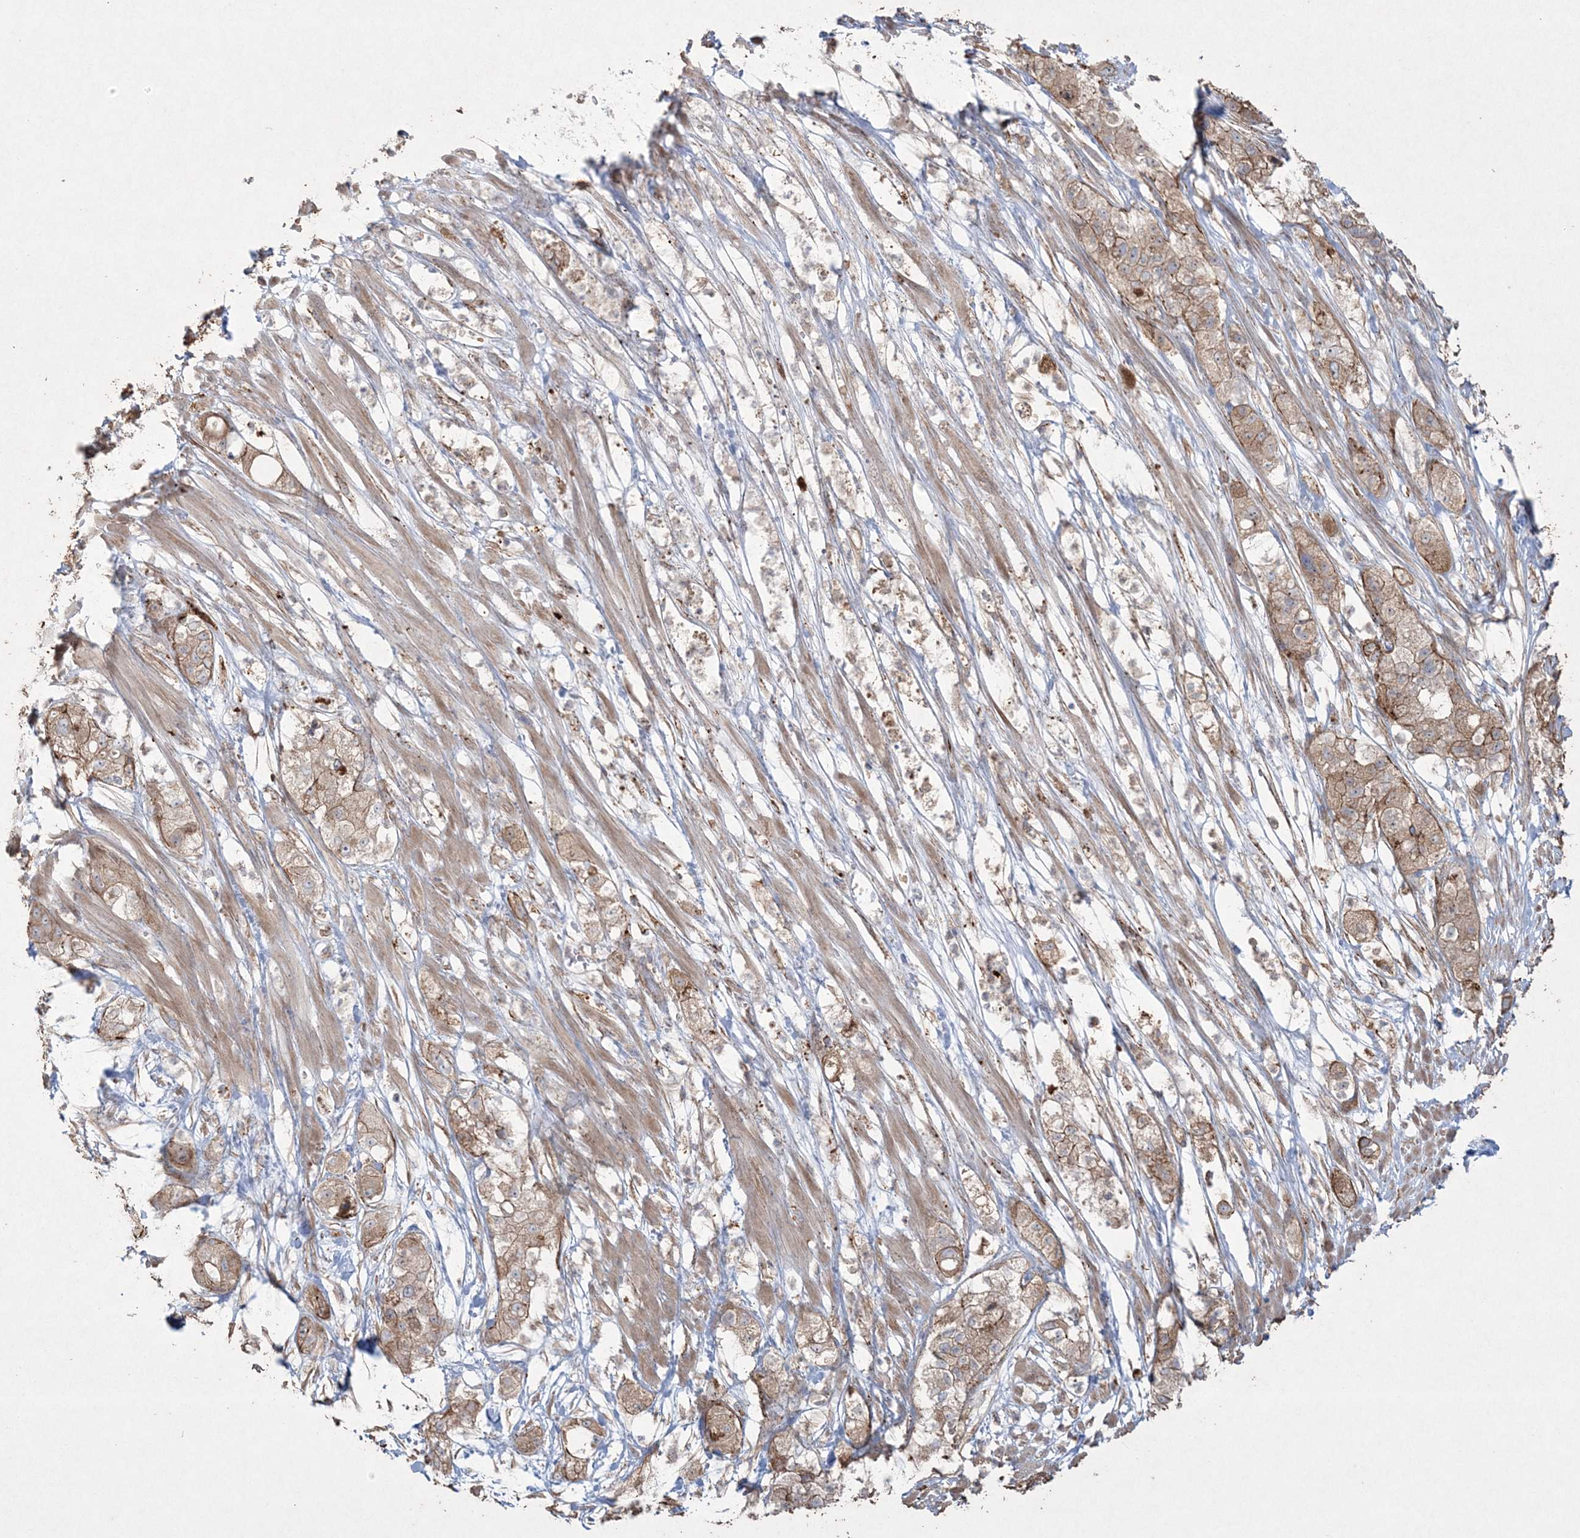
{"staining": {"intensity": "moderate", "quantity": ">75%", "location": "cytoplasmic/membranous"}, "tissue": "pancreatic cancer", "cell_type": "Tumor cells", "image_type": "cancer", "snomed": [{"axis": "morphology", "description": "Adenocarcinoma, NOS"}, {"axis": "topography", "description": "Pancreas"}], "caption": "Immunohistochemistry (IHC) (DAB (3,3'-diaminobenzidine)) staining of human pancreatic adenocarcinoma exhibits moderate cytoplasmic/membranous protein positivity in approximately >75% of tumor cells.", "gene": "TTC7A", "patient": {"sex": "female", "age": 78}}